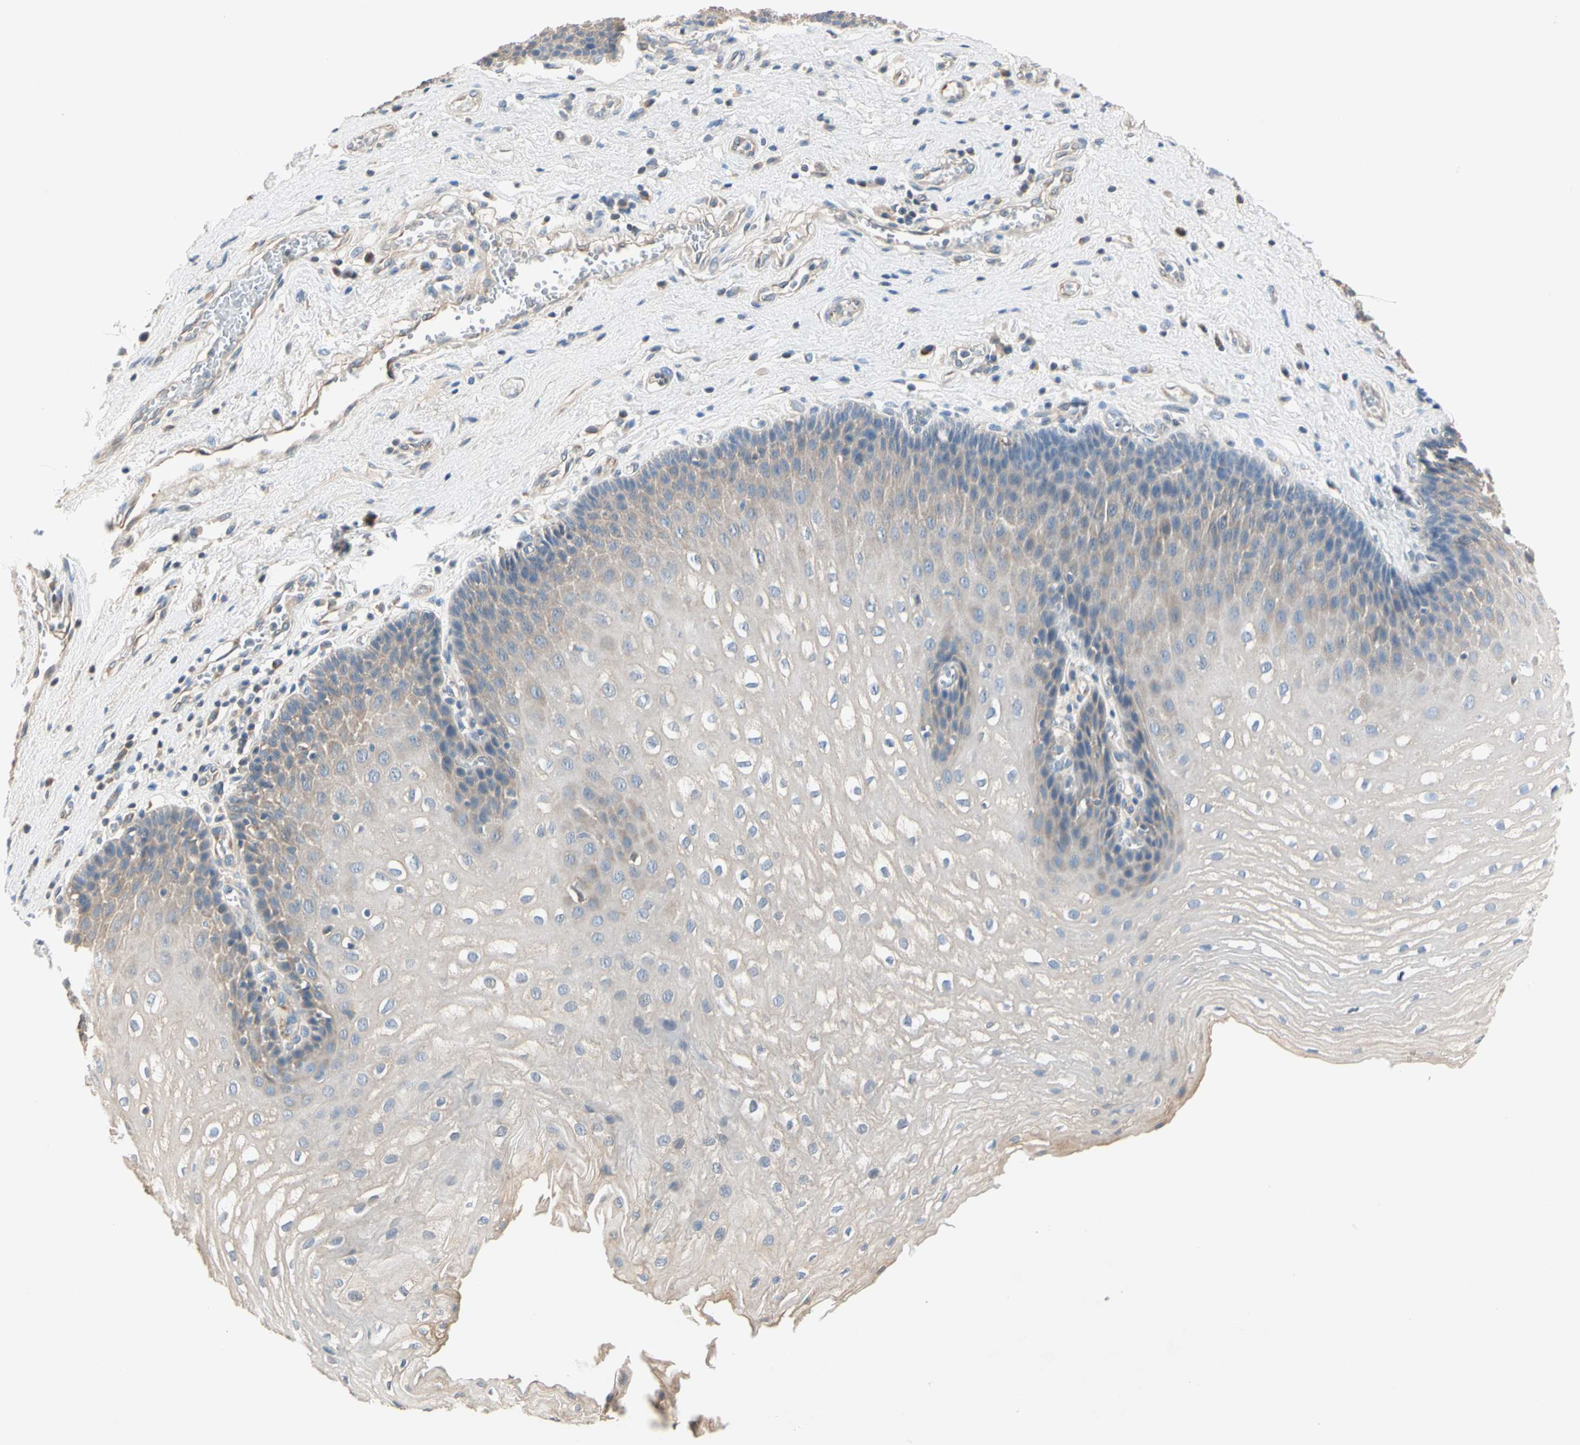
{"staining": {"intensity": "weak", "quantity": "<25%", "location": "cytoplasmic/membranous"}, "tissue": "esophagus", "cell_type": "Squamous epithelial cells", "image_type": "normal", "snomed": [{"axis": "morphology", "description": "Normal tissue, NOS"}, {"axis": "topography", "description": "Esophagus"}], "caption": "IHC micrograph of unremarkable esophagus: esophagus stained with DAB (3,3'-diaminobenzidine) shows no significant protein expression in squamous epithelial cells.", "gene": "GPR153", "patient": {"sex": "male", "age": 48}}